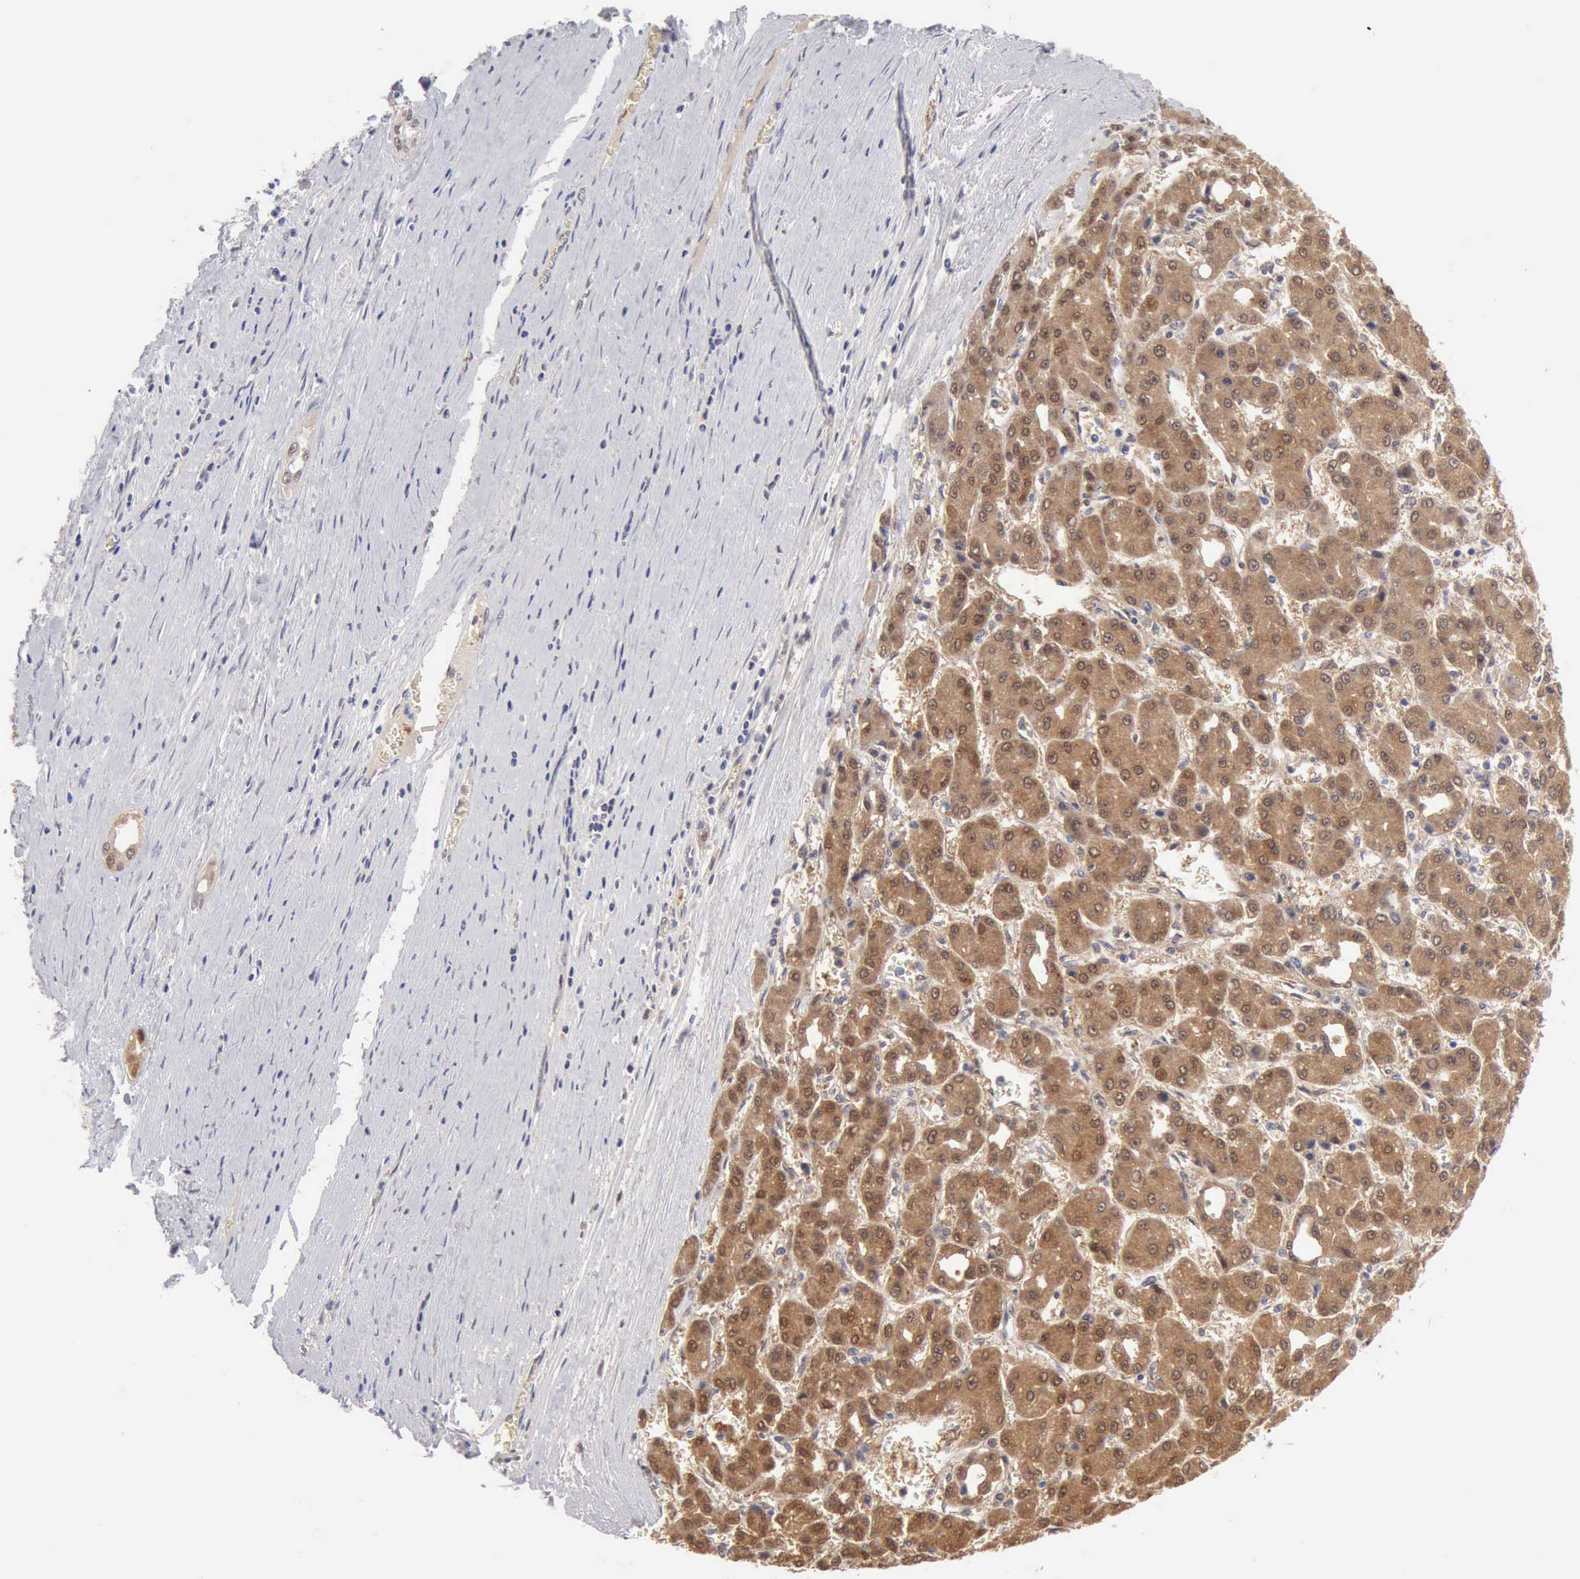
{"staining": {"intensity": "moderate", "quantity": ">75%", "location": "cytoplasmic/membranous"}, "tissue": "liver cancer", "cell_type": "Tumor cells", "image_type": "cancer", "snomed": [{"axis": "morphology", "description": "Carcinoma, Hepatocellular, NOS"}, {"axis": "topography", "description": "Liver"}], "caption": "A brown stain shows moderate cytoplasmic/membranous positivity of a protein in liver cancer (hepatocellular carcinoma) tumor cells. (DAB (3,3'-diaminobenzidine) IHC, brown staining for protein, blue staining for nuclei).", "gene": "PTGR2", "patient": {"sex": "male", "age": 69}}